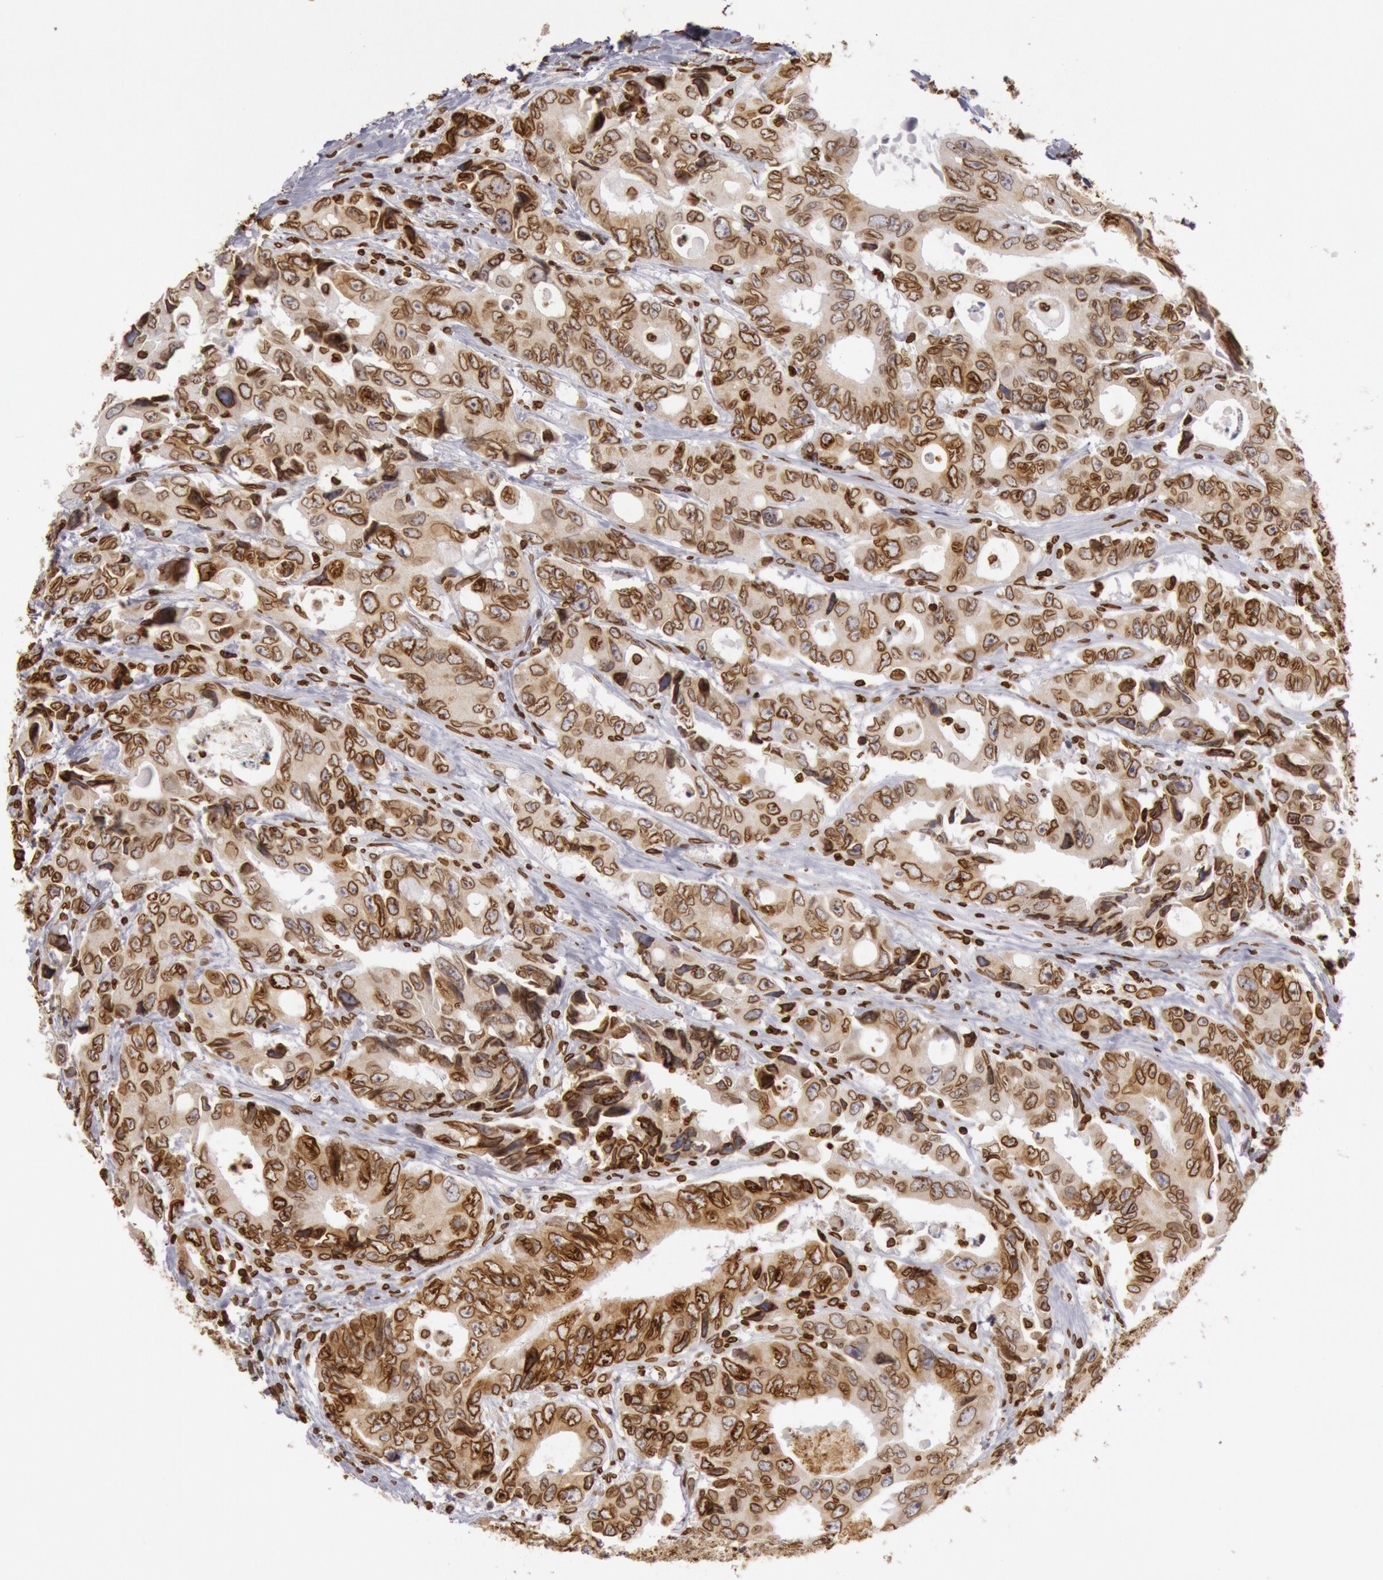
{"staining": {"intensity": "strong", "quantity": ">75%", "location": "nuclear"}, "tissue": "colorectal cancer", "cell_type": "Tumor cells", "image_type": "cancer", "snomed": [{"axis": "morphology", "description": "Adenocarcinoma, NOS"}, {"axis": "topography", "description": "Rectum"}], "caption": "A brown stain labels strong nuclear expression of a protein in human colorectal cancer tumor cells.", "gene": "SUN2", "patient": {"sex": "female", "age": 67}}